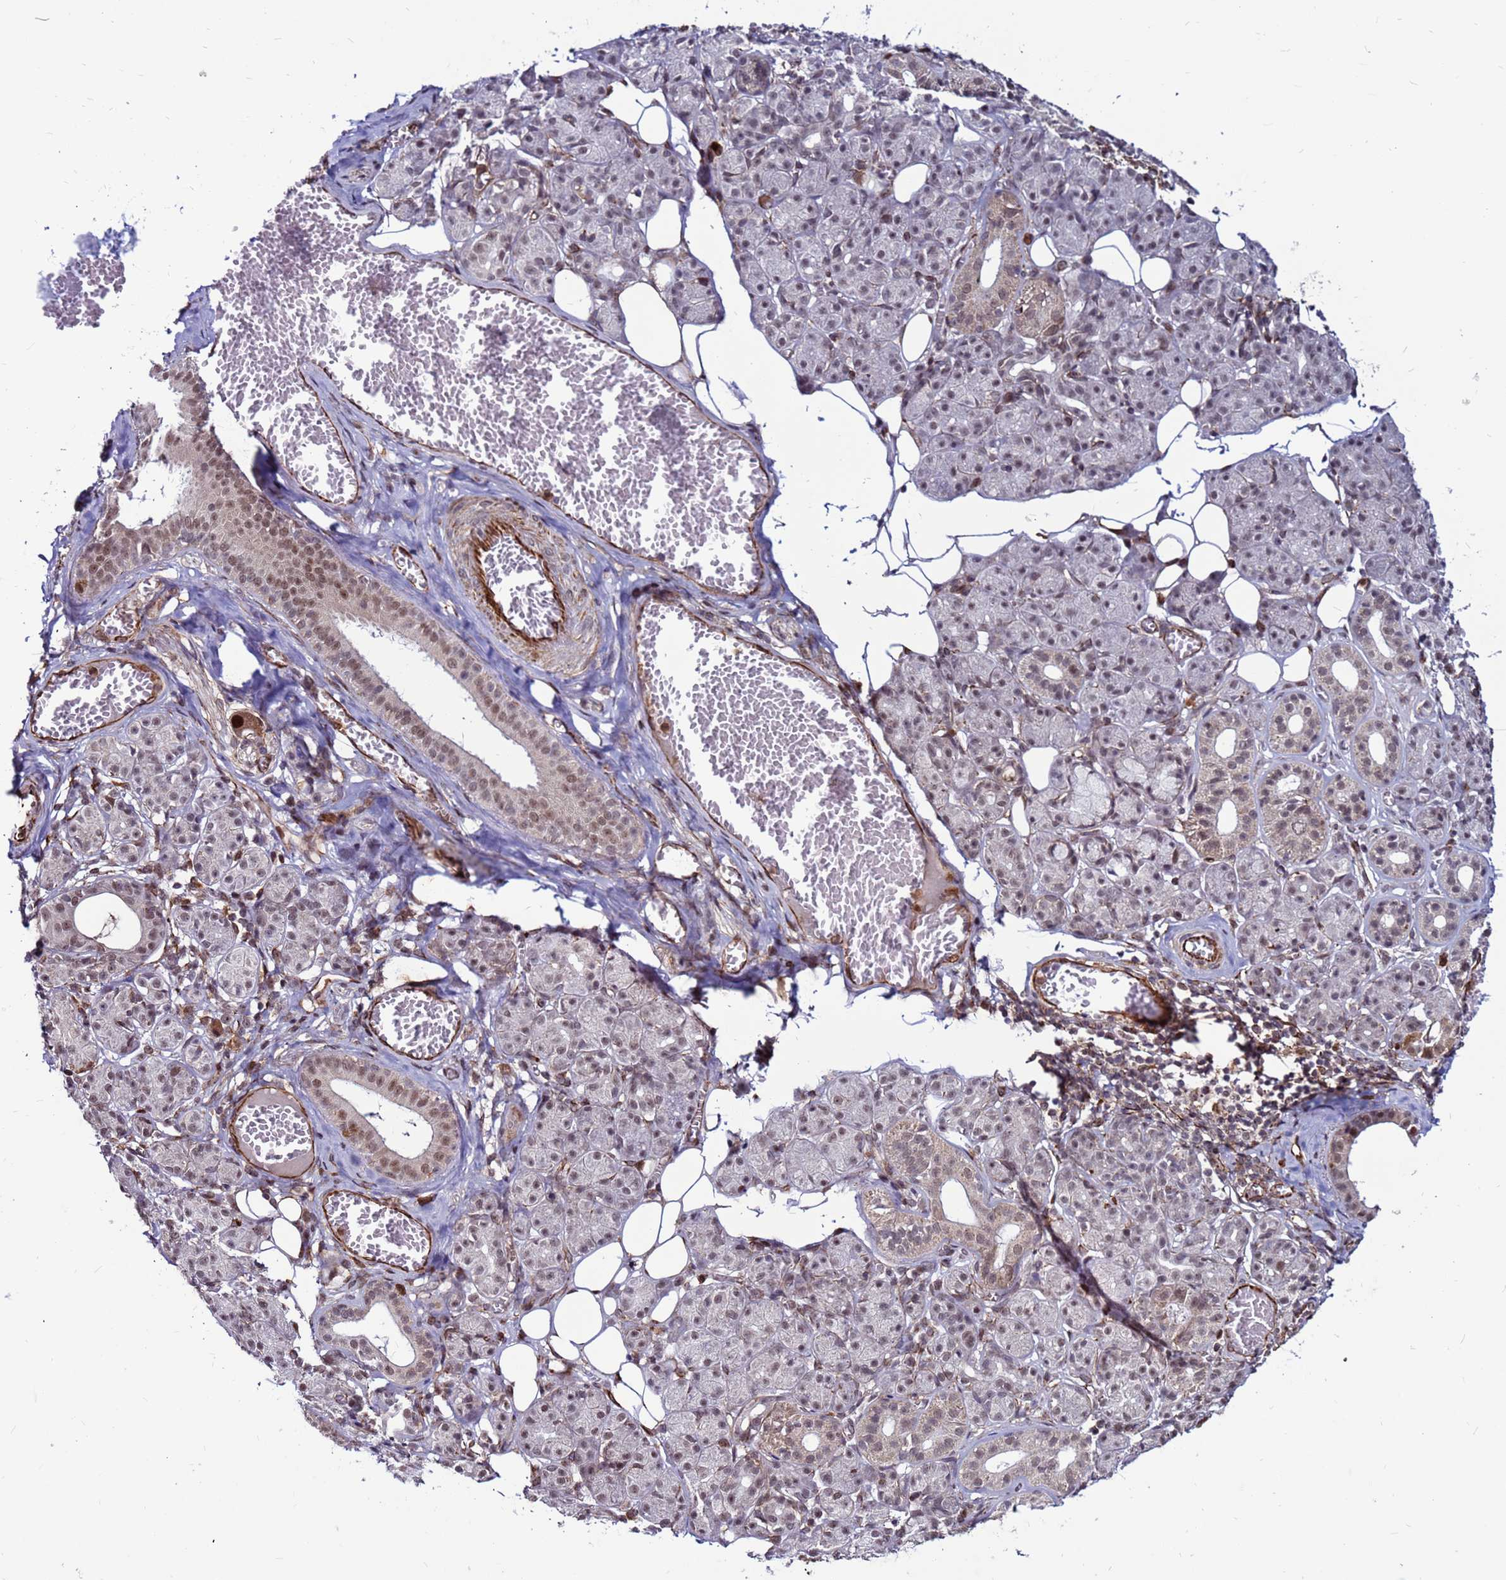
{"staining": {"intensity": "weak", "quantity": "25%-75%", "location": "cytoplasmic/membranous,nuclear"}, "tissue": "salivary gland", "cell_type": "Glandular cells", "image_type": "normal", "snomed": [{"axis": "morphology", "description": "Normal tissue, NOS"}, {"axis": "topography", "description": "Salivary gland"}], "caption": "Protein expression analysis of normal human salivary gland reveals weak cytoplasmic/membranous,nuclear expression in approximately 25%-75% of glandular cells.", "gene": "CLK3", "patient": {"sex": "male", "age": 63}}